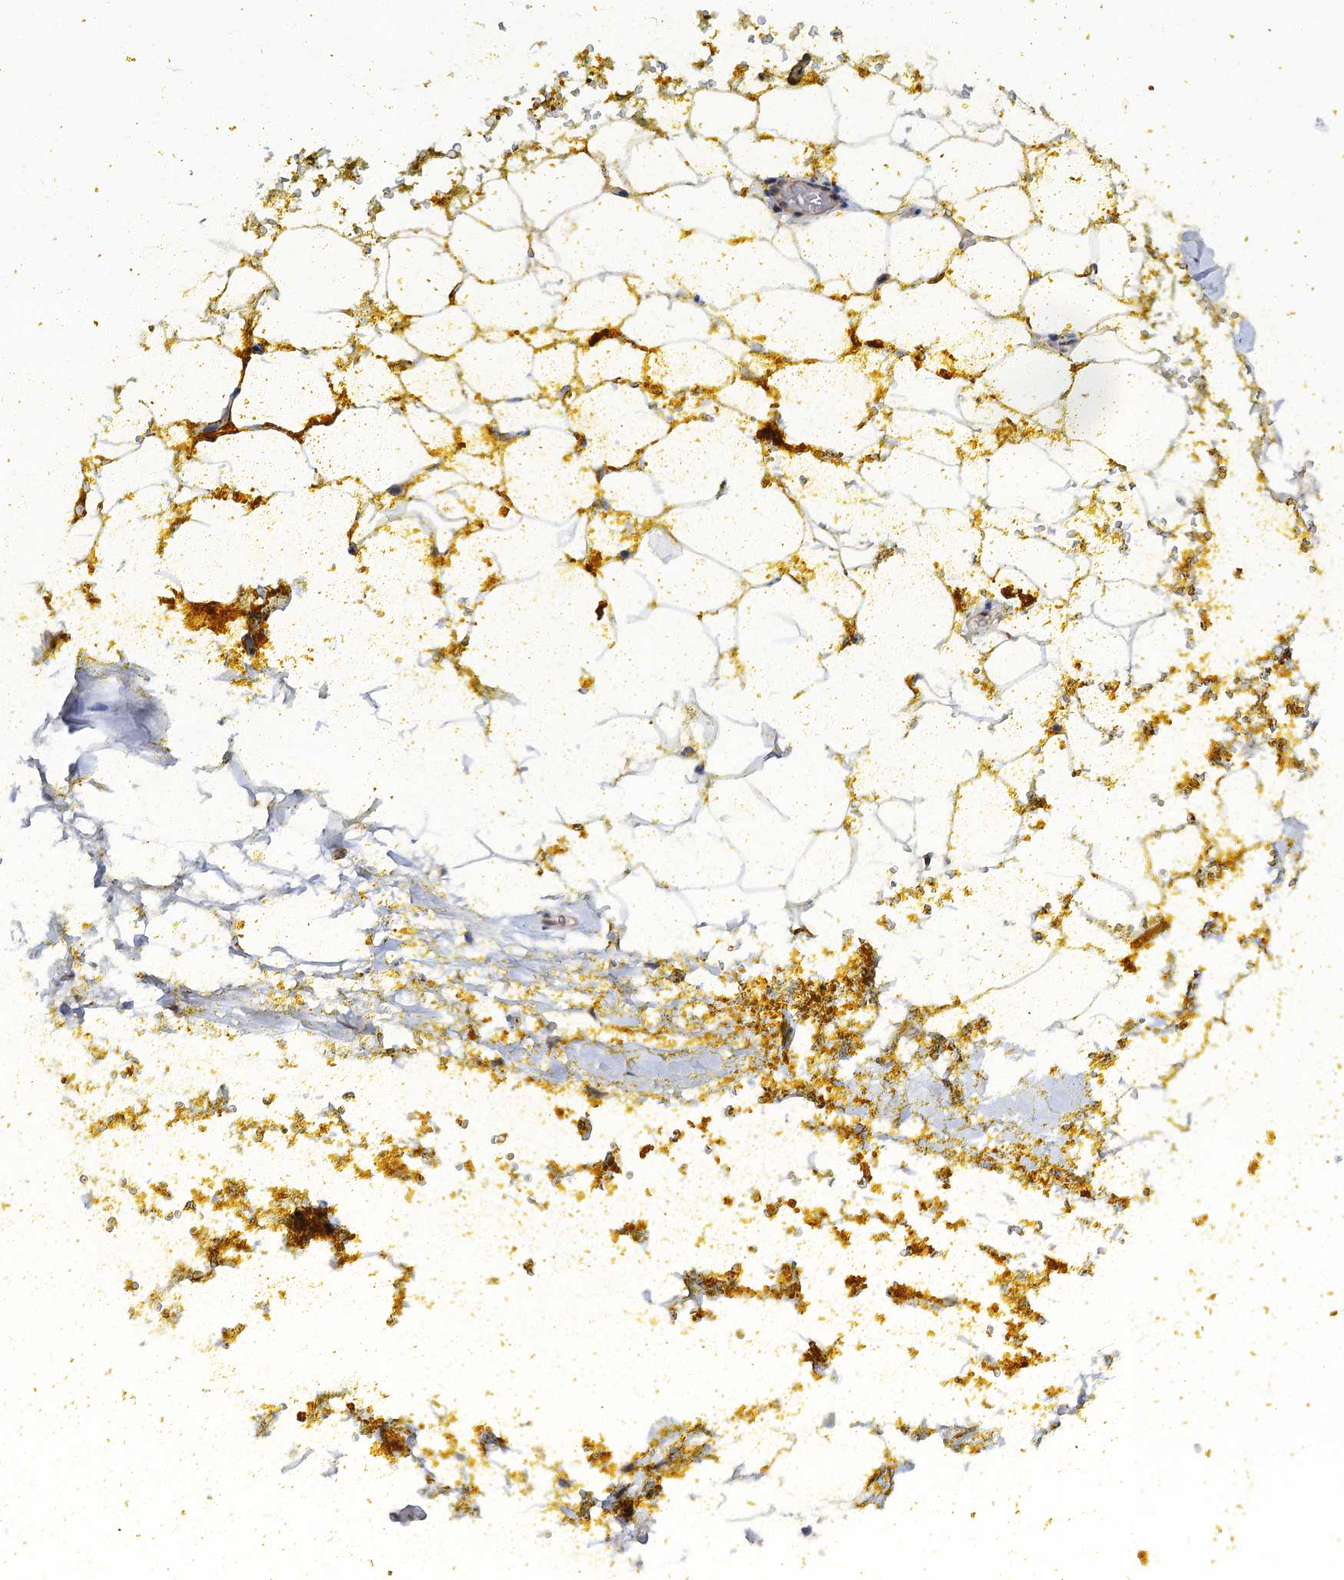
{"staining": {"intensity": "negative", "quantity": "none", "location": "none"}, "tissue": "adipose tissue", "cell_type": "Adipocytes", "image_type": "normal", "snomed": [{"axis": "morphology", "description": "Normal tissue, NOS"}, {"axis": "morphology", "description": "Adenocarcinoma, Low grade"}, {"axis": "topography", "description": "Prostate"}, {"axis": "topography", "description": "Peripheral nerve tissue"}], "caption": "Immunohistochemistry of normal human adipose tissue exhibits no expression in adipocytes.", "gene": "ZAR1L", "patient": {"sex": "male", "age": 63}}